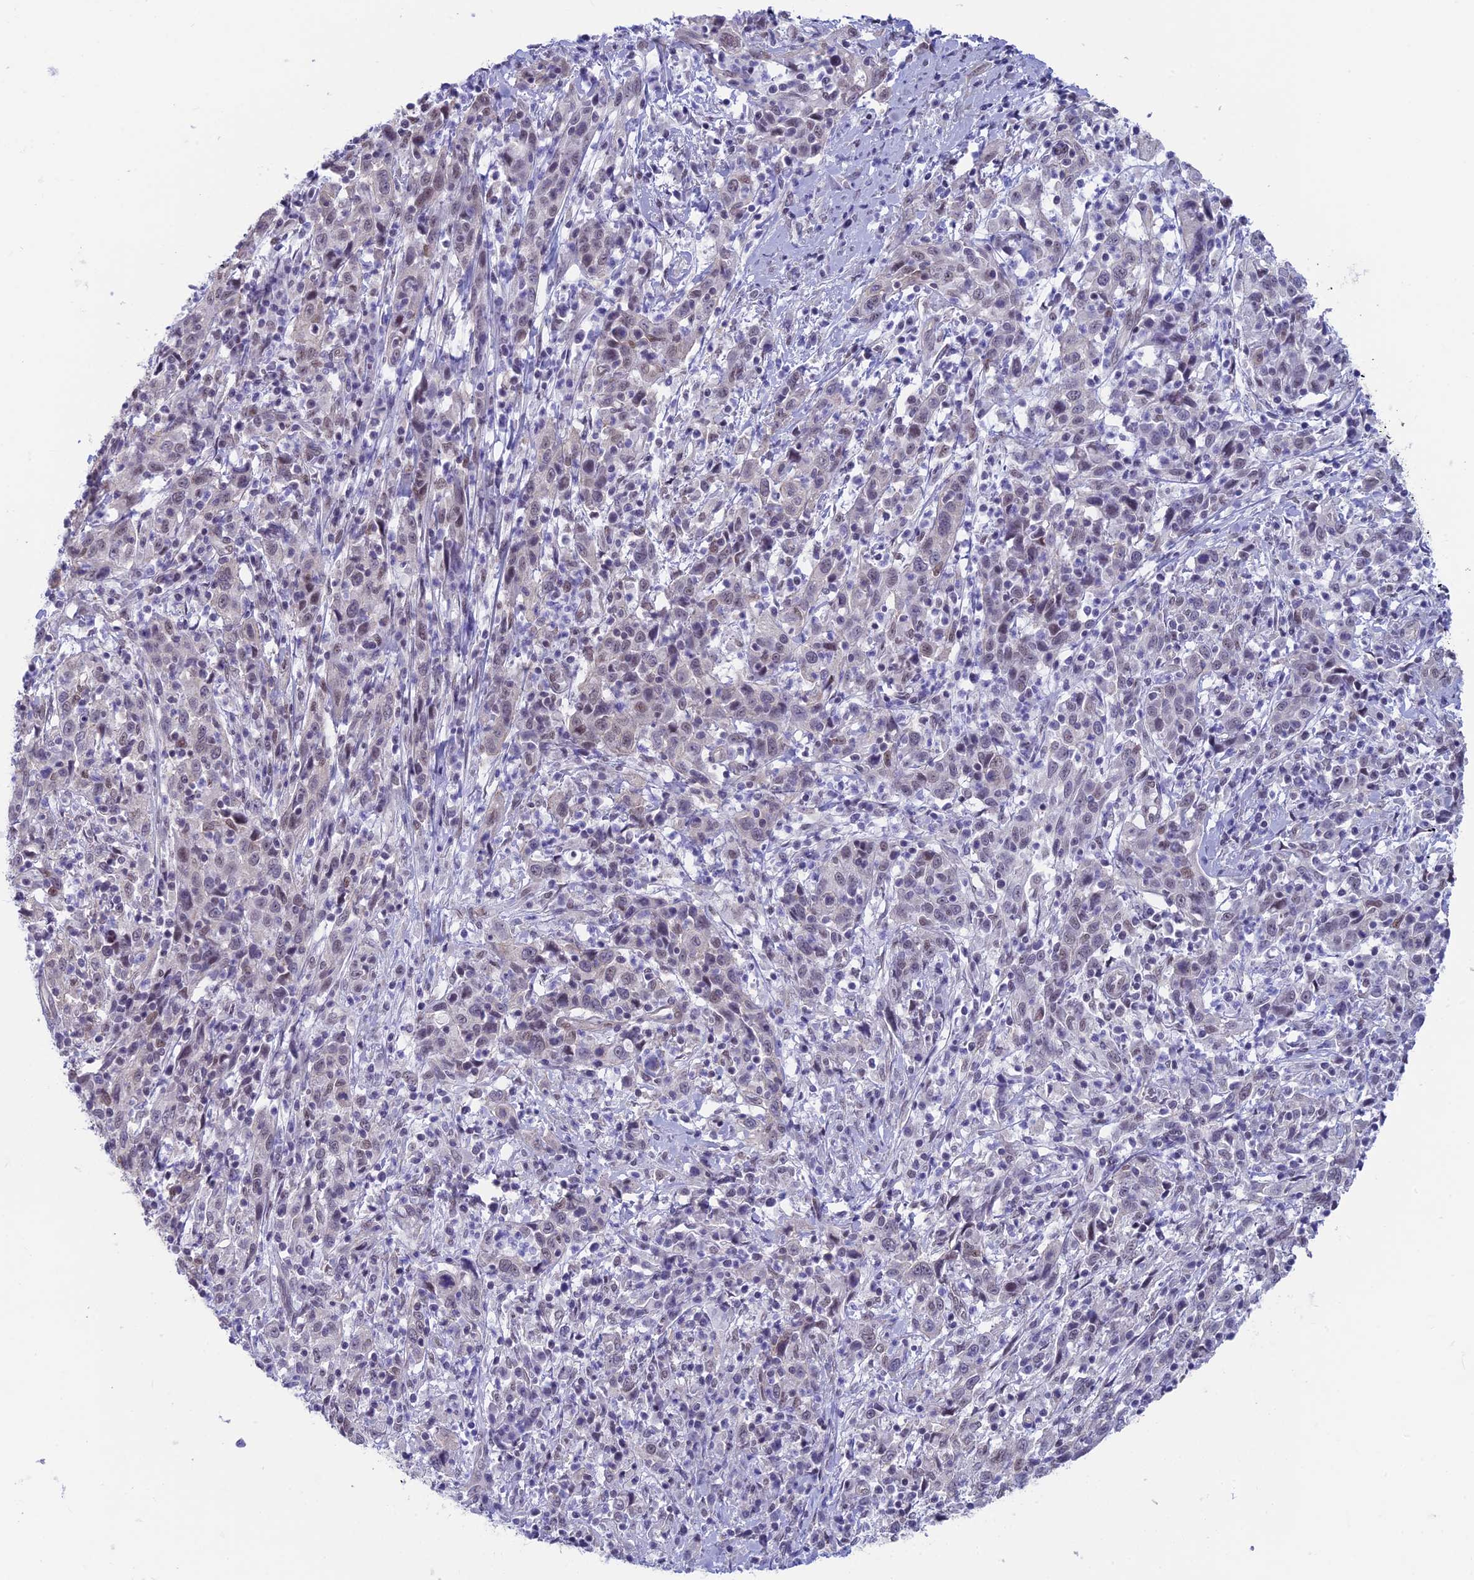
{"staining": {"intensity": "weak", "quantity": "25%-75%", "location": "nuclear"}, "tissue": "cervical cancer", "cell_type": "Tumor cells", "image_type": "cancer", "snomed": [{"axis": "morphology", "description": "Squamous cell carcinoma, NOS"}, {"axis": "topography", "description": "Cervix"}], "caption": "IHC staining of cervical cancer (squamous cell carcinoma), which demonstrates low levels of weak nuclear staining in about 25%-75% of tumor cells indicating weak nuclear protein staining. The staining was performed using DAB (brown) for protein detection and nuclei were counterstained in hematoxylin (blue).", "gene": "SRSF5", "patient": {"sex": "female", "age": 46}}